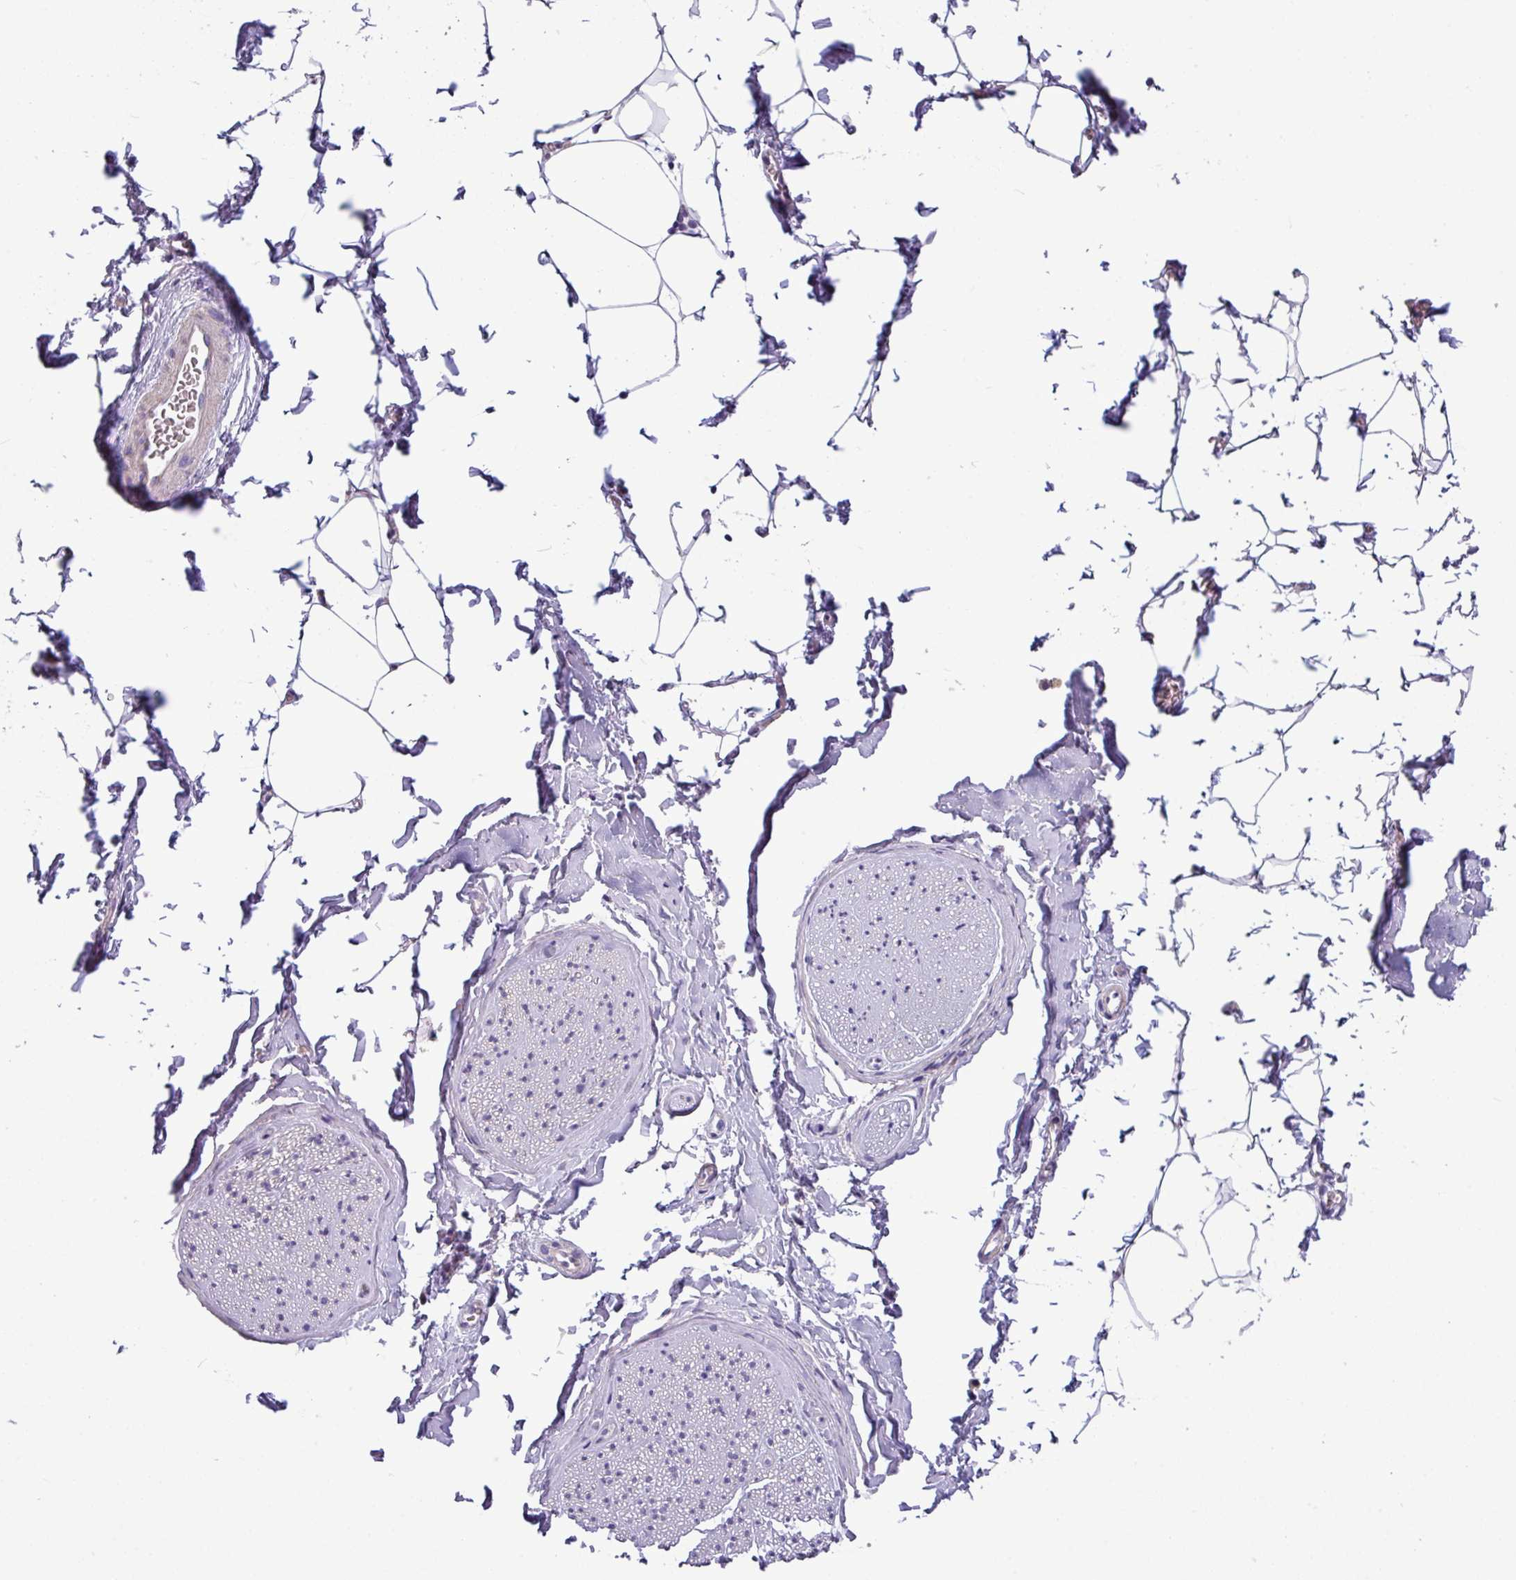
{"staining": {"intensity": "negative", "quantity": "none", "location": "none"}, "tissue": "adipose tissue", "cell_type": "Adipocytes", "image_type": "normal", "snomed": [{"axis": "morphology", "description": "Normal tissue, NOS"}, {"axis": "morphology", "description": "Adenocarcinoma, High grade"}, {"axis": "topography", "description": "Prostate"}, {"axis": "topography", "description": "Peripheral nerve tissue"}], "caption": "Normal adipose tissue was stained to show a protein in brown. There is no significant expression in adipocytes. (DAB (3,3'-diaminobenzidine) immunohistochemistry visualized using brightfield microscopy, high magnification).", "gene": "IRGC", "patient": {"sex": "male", "age": 68}}